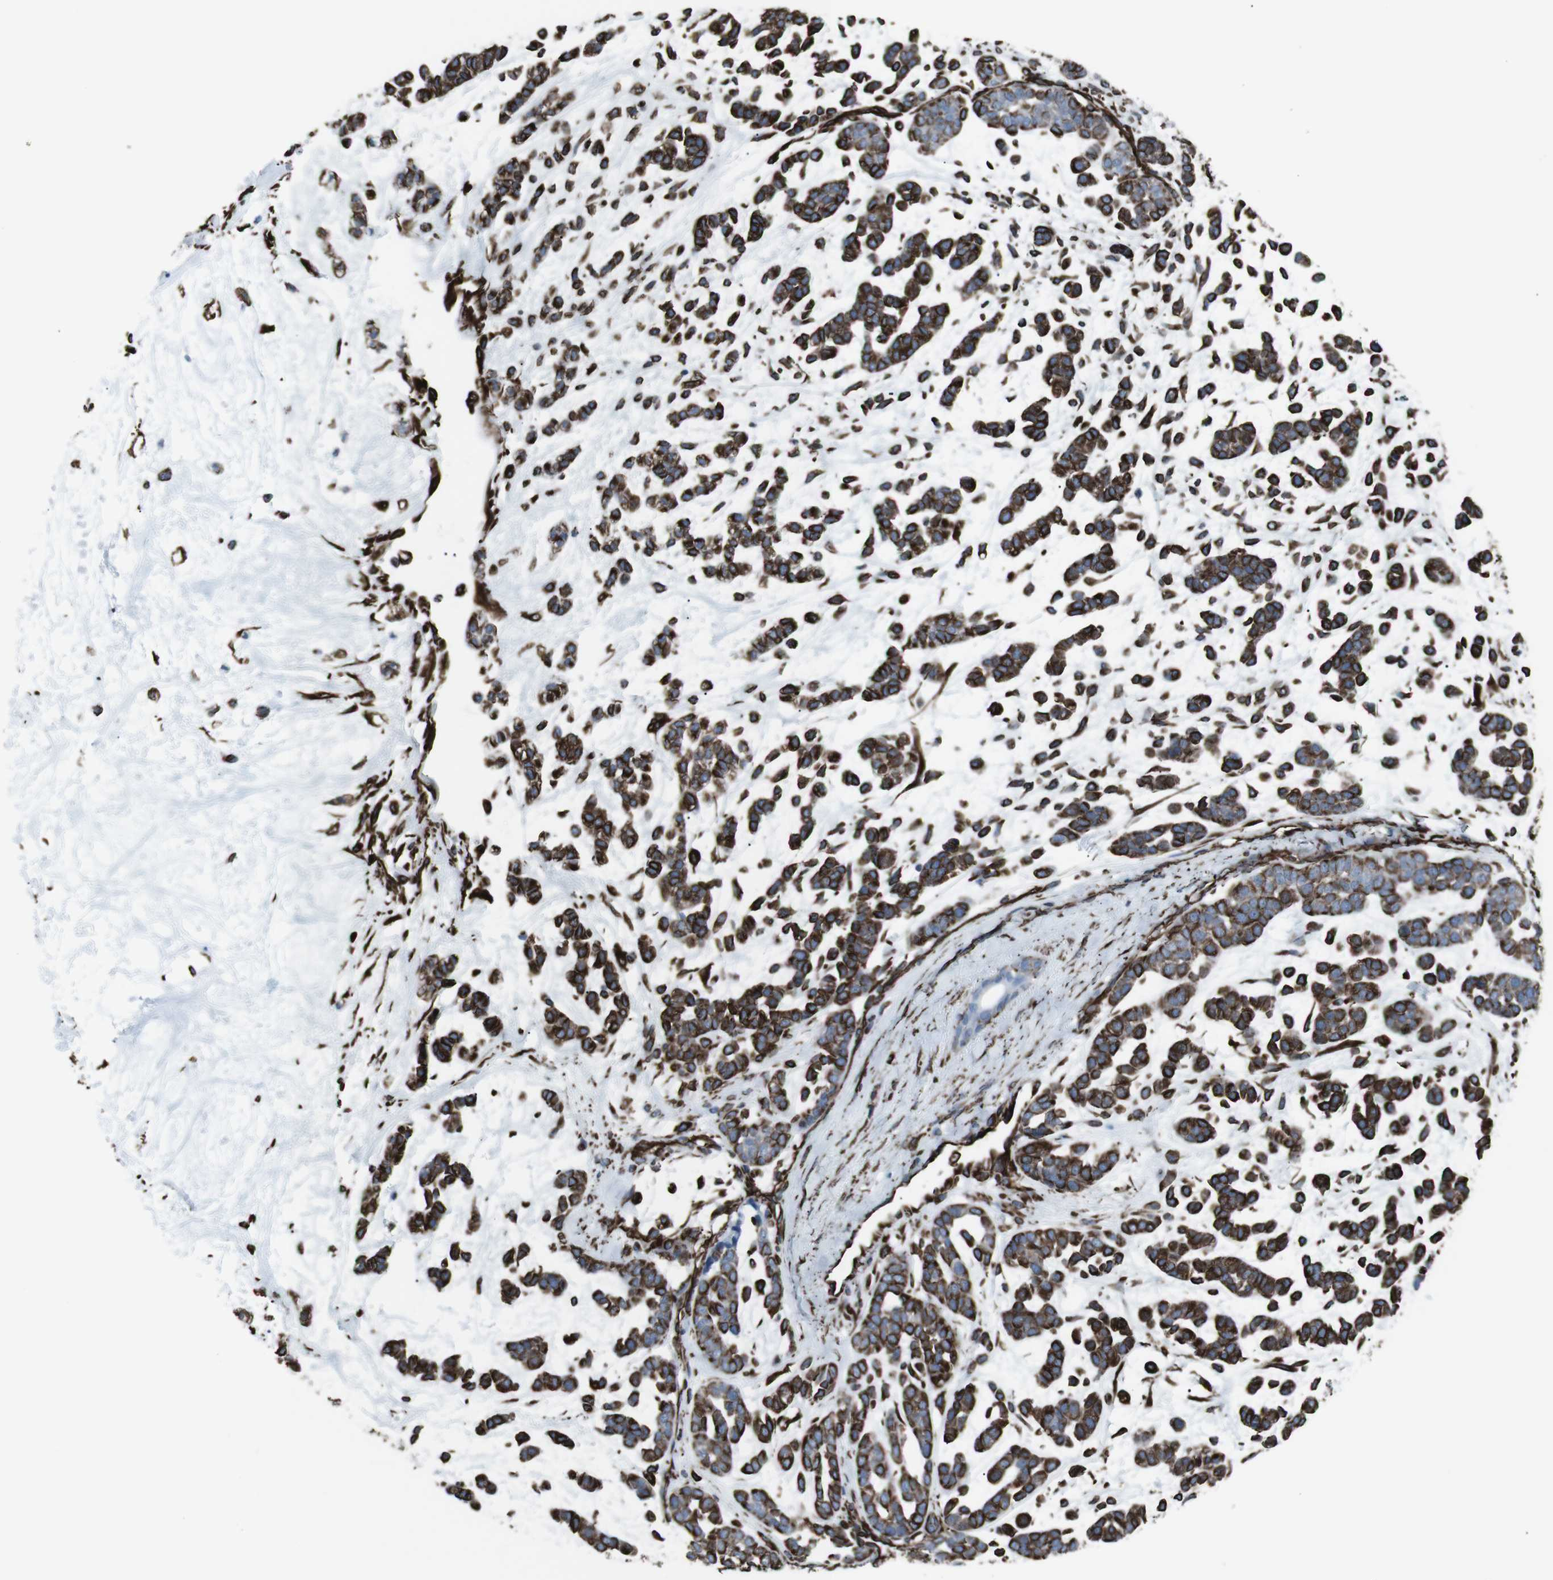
{"staining": {"intensity": "strong", "quantity": "25%-75%", "location": "cytoplasmic/membranous"}, "tissue": "head and neck cancer", "cell_type": "Tumor cells", "image_type": "cancer", "snomed": [{"axis": "morphology", "description": "Adenocarcinoma, NOS"}, {"axis": "morphology", "description": "Adenoma, NOS"}, {"axis": "topography", "description": "Head-Neck"}], "caption": "Tumor cells exhibit high levels of strong cytoplasmic/membranous staining in approximately 25%-75% of cells in human head and neck adenoma.", "gene": "ZDHHC6", "patient": {"sex": "female", "age": 55}}